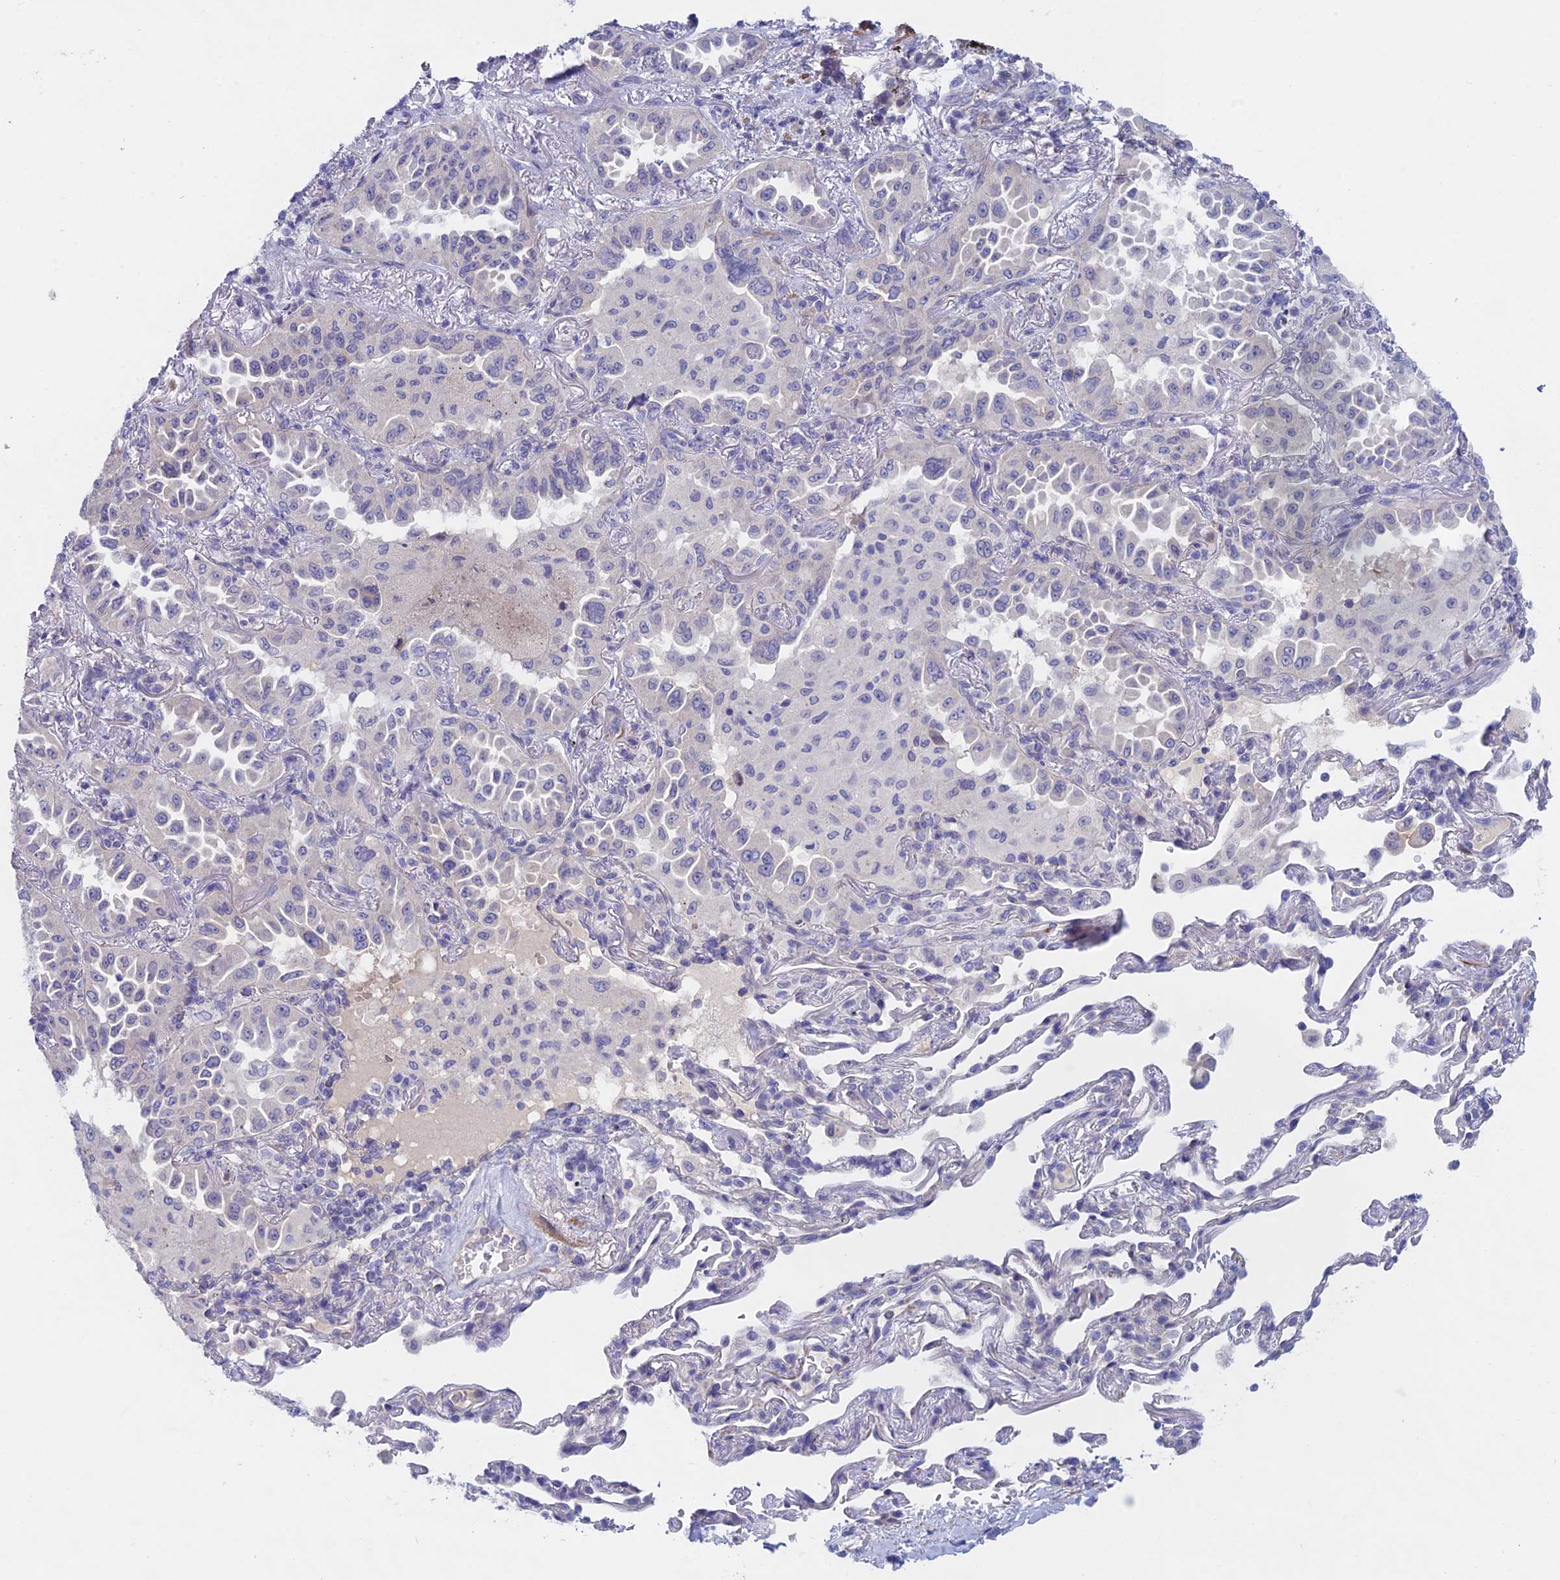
{"staining": {"intensity": "negative", "quantity": "none", "location": "none"}, "tissue": "lung cancer", "cell_type": "Tumor cells", "image_type": "cancer", "snomed": [{"axis": "morphology", "description": "Adenocarcinoma, NOS"}, {"axis": "topography", "description": "Lung"}], "caption": "A micrograph of lung cancer (adenocarcinoma) stained for a protein exhibits no brown staining in tumor cells.", "gene": "XPO7", "patient": {"sex": "female", "age": 69}}